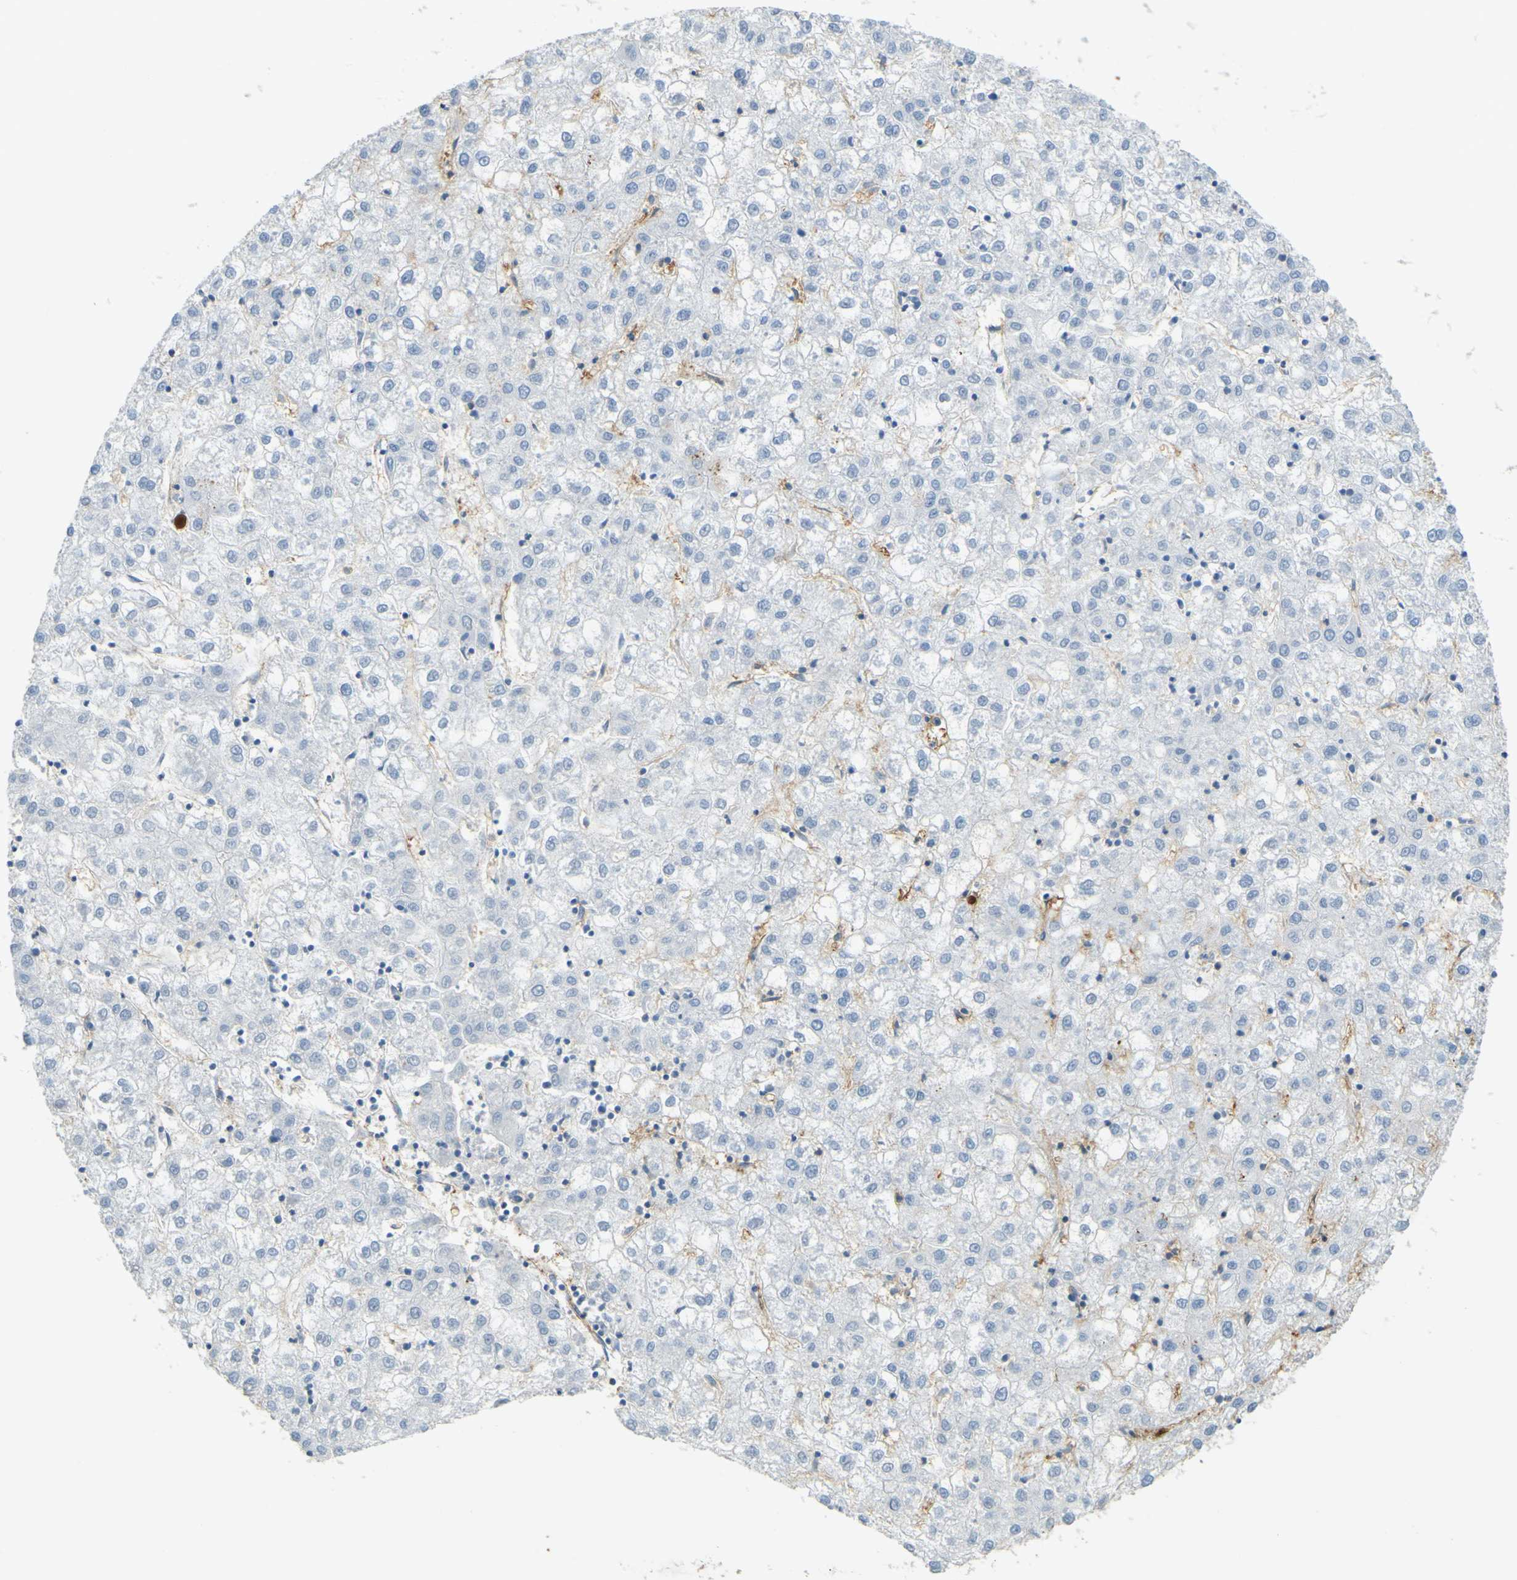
{"staining": {"intensity": "negative", "quantity": "none", "location": "none"}, "tissue": "liver cancer", "cell_type": "Tumor cells", "image_type": "cancer", "snomed": [{"axis": "morphology", "description": "Carcinoma, Hepatocellular, NOS"}, {"axis": "topography", "description": "Liver"}], "caption": "Immunohistochemical staining of liver cancer (hepatocellular carcinoma) displays no significant positivity in tumor cells.", "gene": "PLXDC1", "patient": {"sex": "male", "age": 72}}